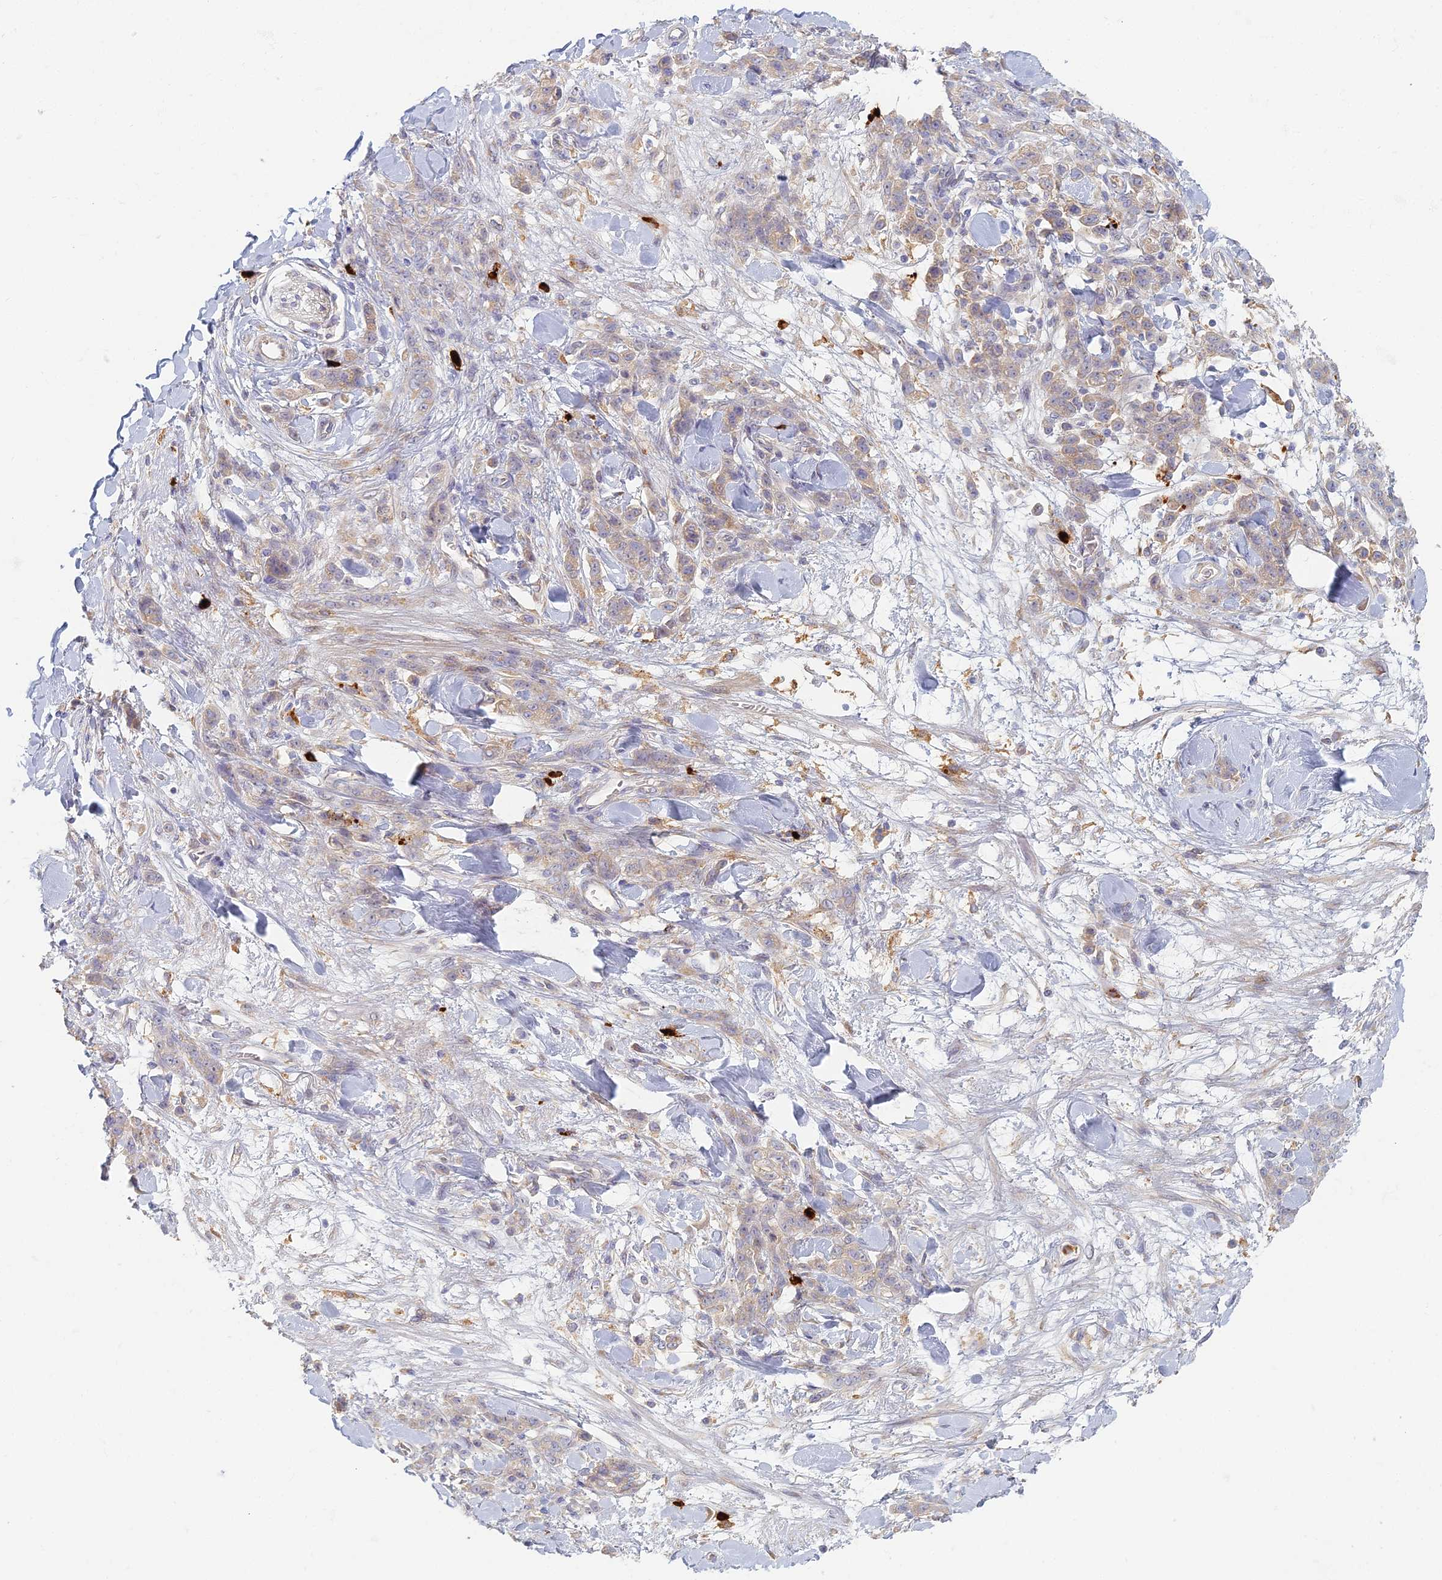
{"staining": {"intensity": "weak", "quantity": "25%-75%", "location": "cytoplasmic/membranous"}, "tissue": "stomach cancer", "cell_type": "Tumor cells", "image_type": "cancer", "snomed": [{"axis": "morphology", "description": "Normal tissue, NOS"}, {"axis": "morphology", "description": "Adenocarcinoma, NOS"}, {"axis": "topography", "description": "Stomach"}], "caption": "Protein staining of stomach adenocarcinoma tissue displays weak cytoplasmic/membranous expression in about 25%-75% of tumor cells.", "gene": "PROX2", "patient": {"sex": "male", "age": 82}}